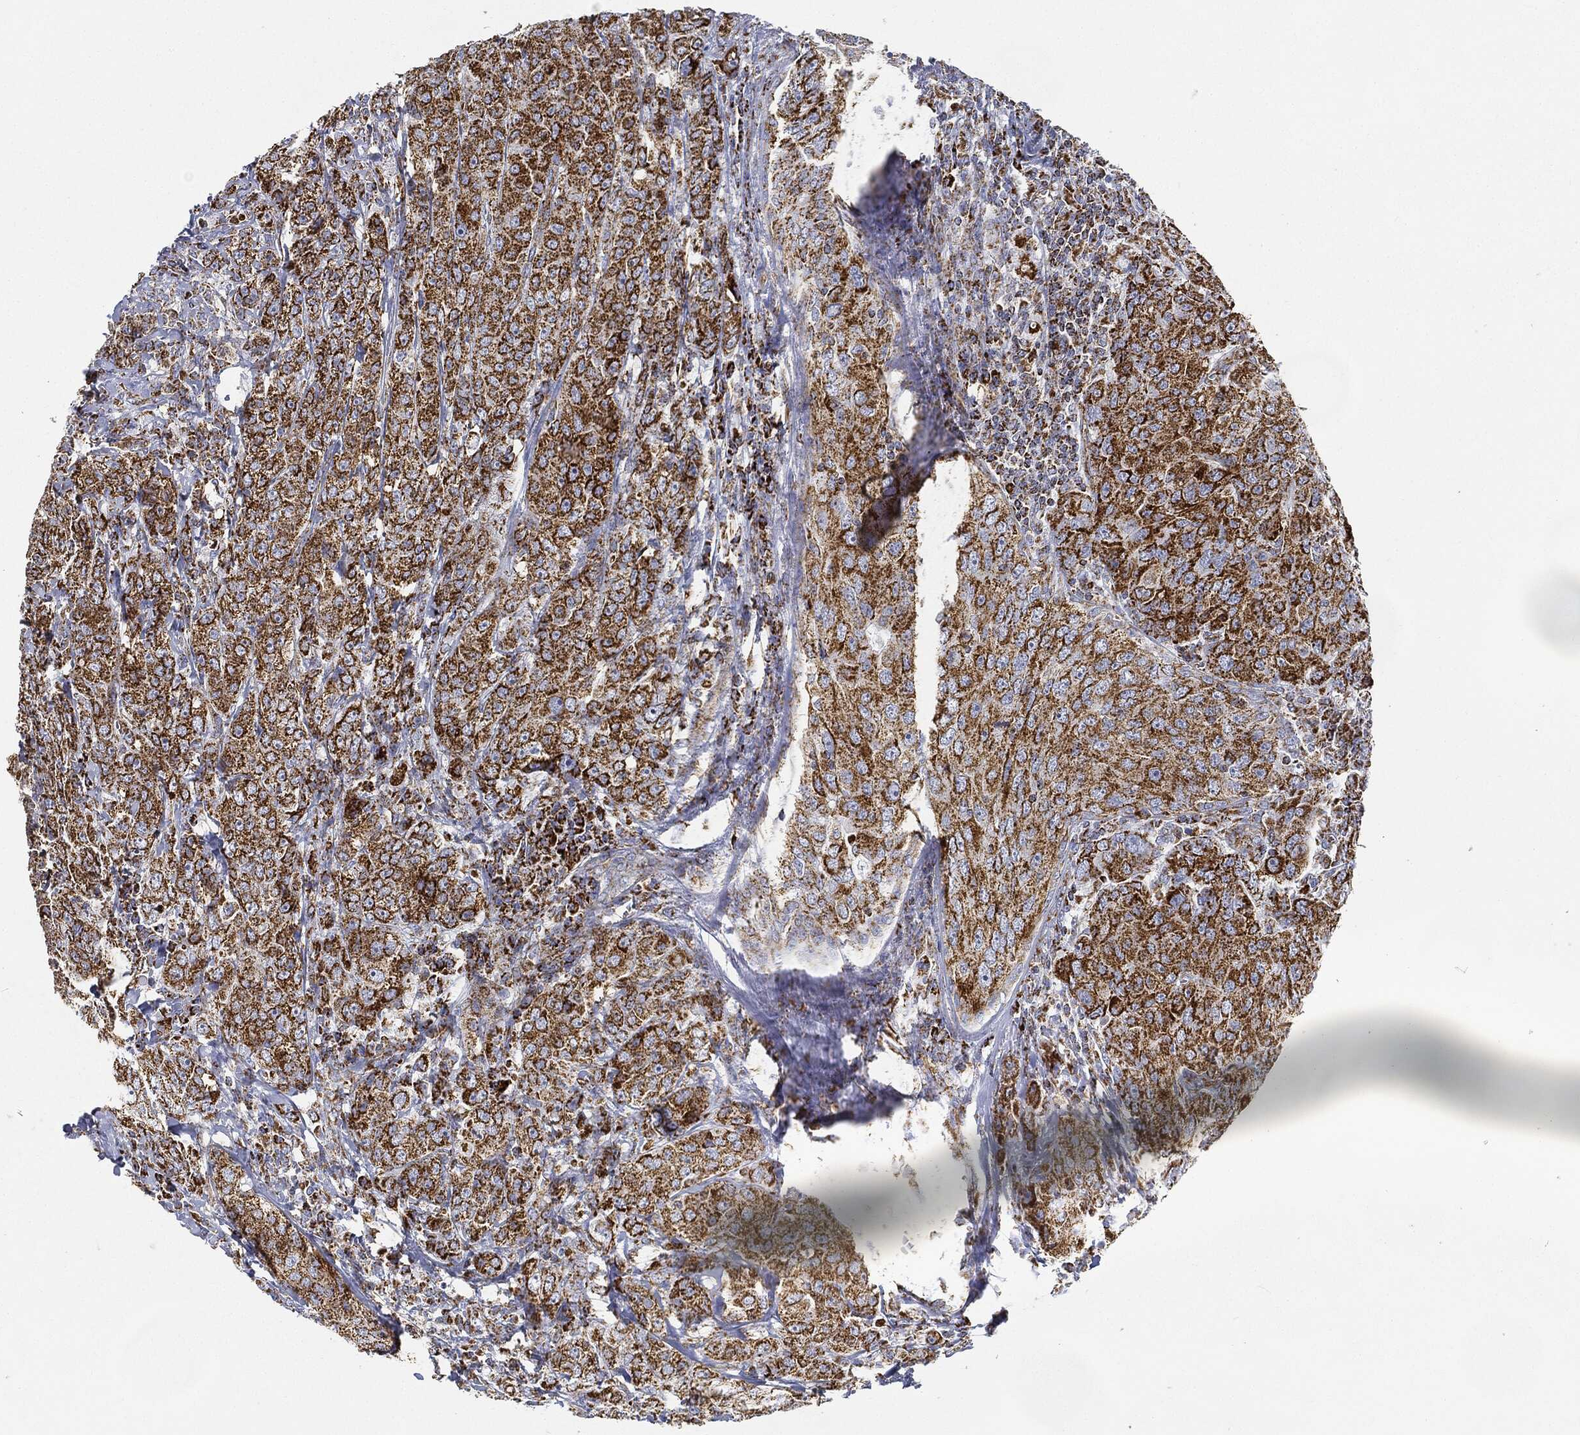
{"staining": {"intensity": "strong", "quantity": ">75%", "location": "cytoplasmic/membranous"}, "tissue": "breast cancer", "cell_type": "Tumor cells", "image_type": "cancer", "snomed": [{"axis": "morphology", "description": "Duct carcinoma"}, {"axis": "topography", "description": "Breast"}], "caption": "This is an image of IHC staining of breast cancer (infiltrating ductal carcinoma), which shows strong positivity in the cytoplasmic/membranous of tumor cells.", "gene": "CAPN15", "patient": {"sex": "female", "age": 43}}